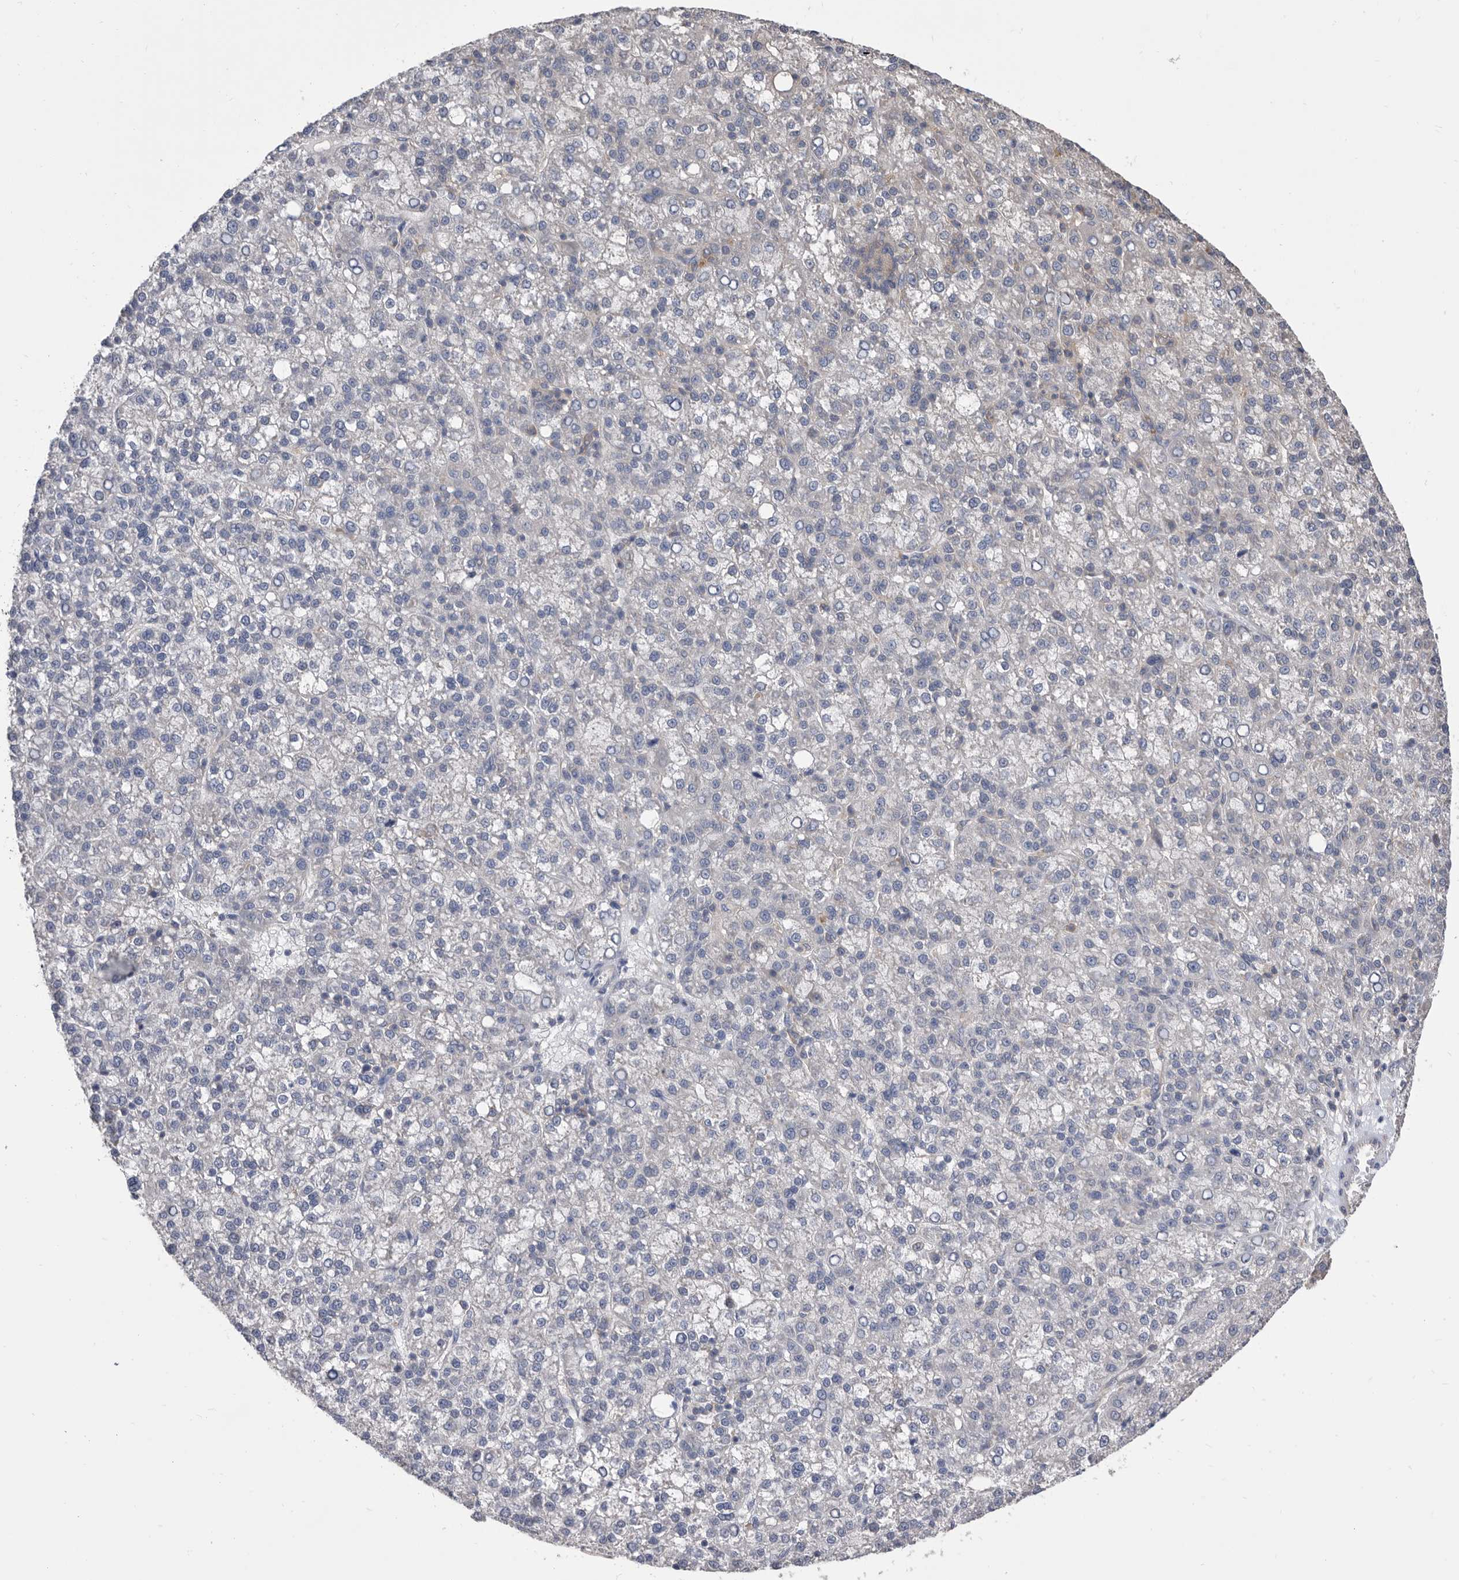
{"staining": {"intensity": "negative", "quantity": "none", "location": "none"}, "tissue": "liver cancer", "cell_type": "Tumor cells", "image_type": "cancer", "snomed": [{"axis": "morphology", "description": "Carcinoma, Hepatocellular, NOS"}, {"axis": "topography", "description": "Liver"}], "caption": "This is a histopathology image of immunohistochemistry staining of liver cancer, which shows no expression in tumor cells. The staining was performed using DAB to visualize the protein expression in brown, while the nuclei were stained in blue with hematoxylin (Magnification: 20x).", "gene": "CCT4", "patient": {"sex": "female", "age": 58}}